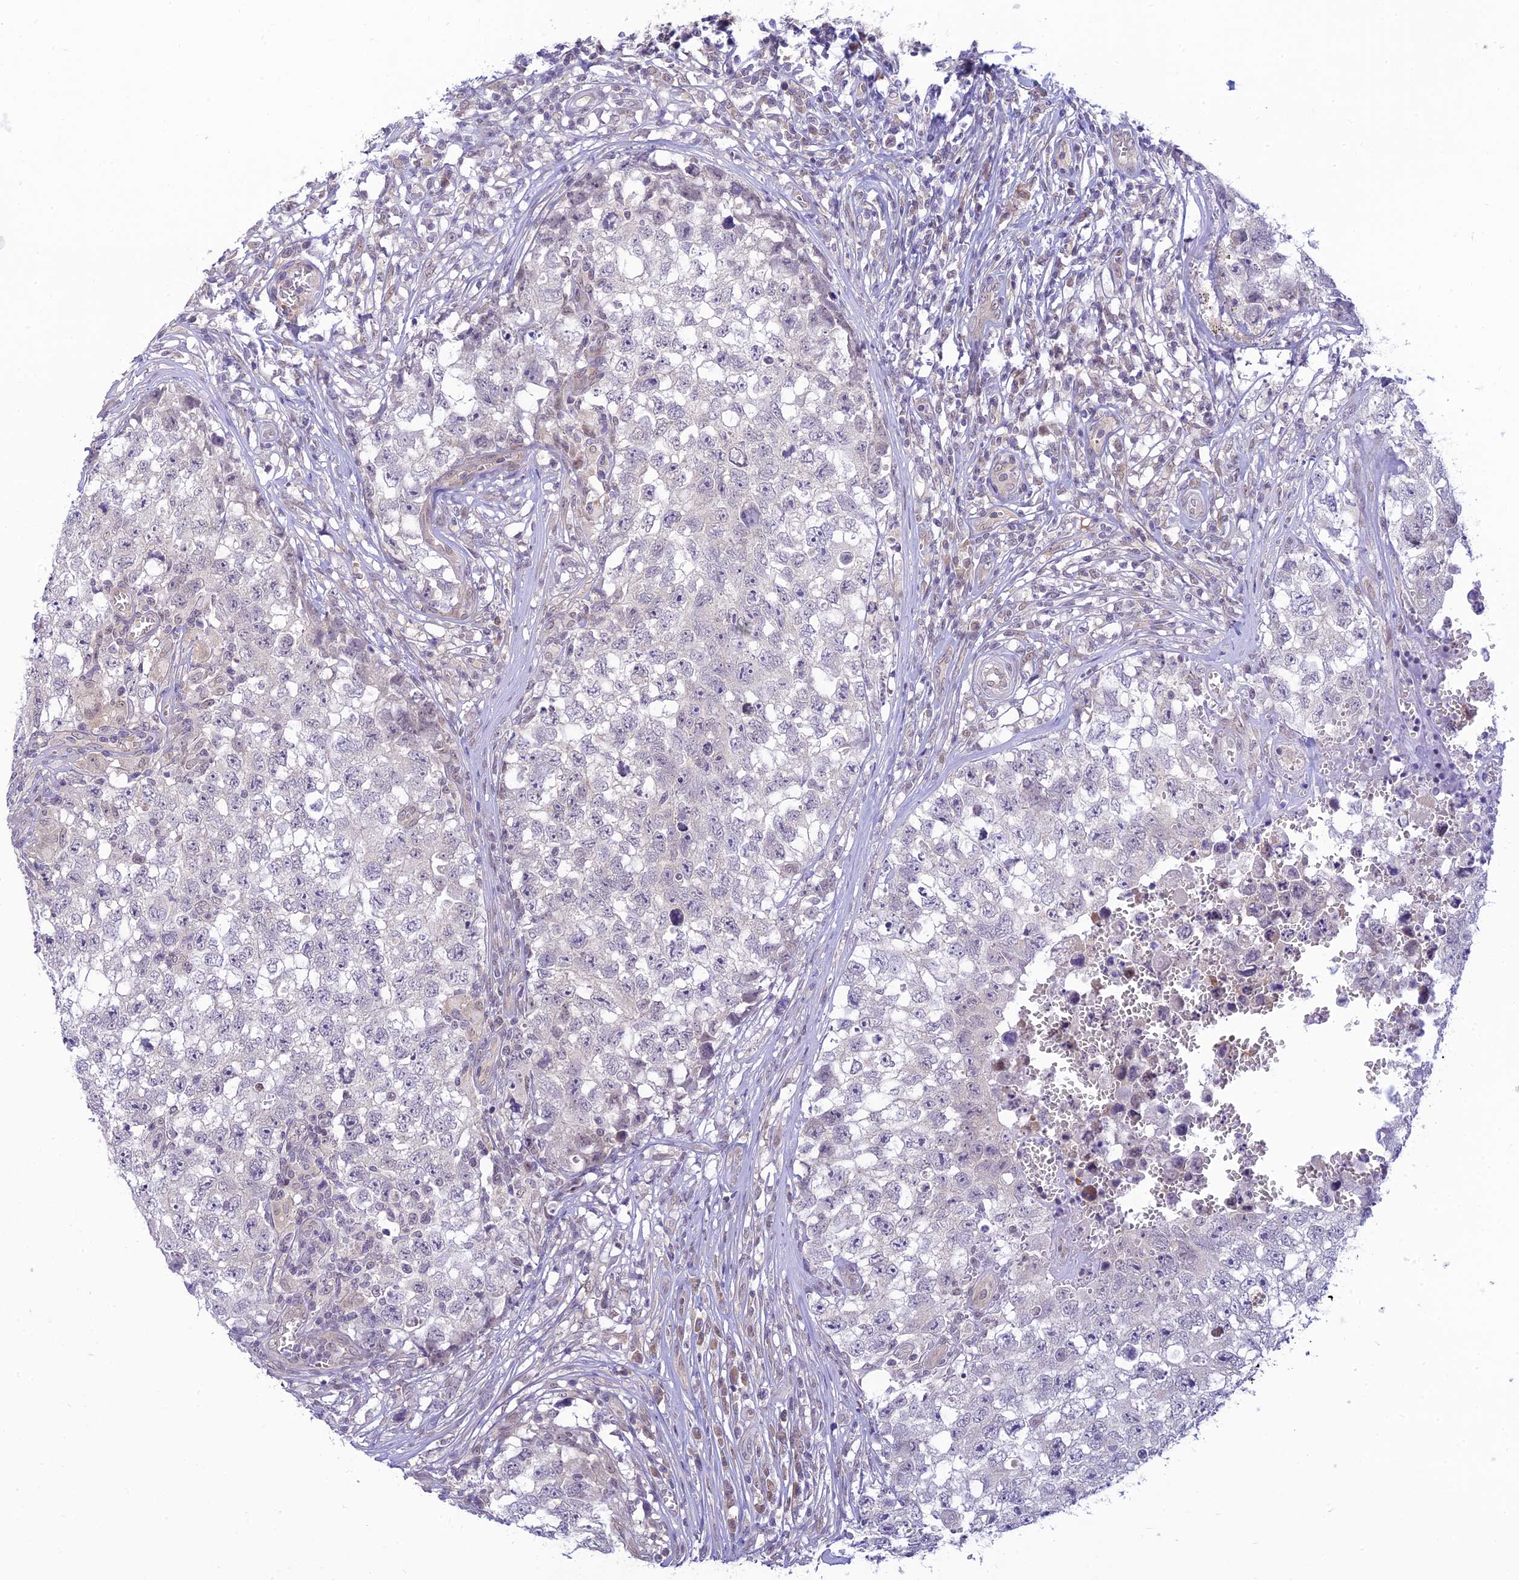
{"staining": {"intensity": "negative", "quantity": "none", "location": "none"}, "tissue": "testis cancer", "cell_type": "Tumor cells", "image_type": "cancer", "snomed": [{"axis": "morphology", "description": "Seminoma, NOS"}, {"axis": "morphology", "description": "Carcinoma, Embryonal, NOS"}, {"axis": "topography", "description": "Testis"}], "caption": "IHC micrograph of testis embryonal carcinoma stained for a protein (brown), which displays no staining in tumor cells.", "gene": "SKIC8", "patient": {"sex": "male", "age": 29}}